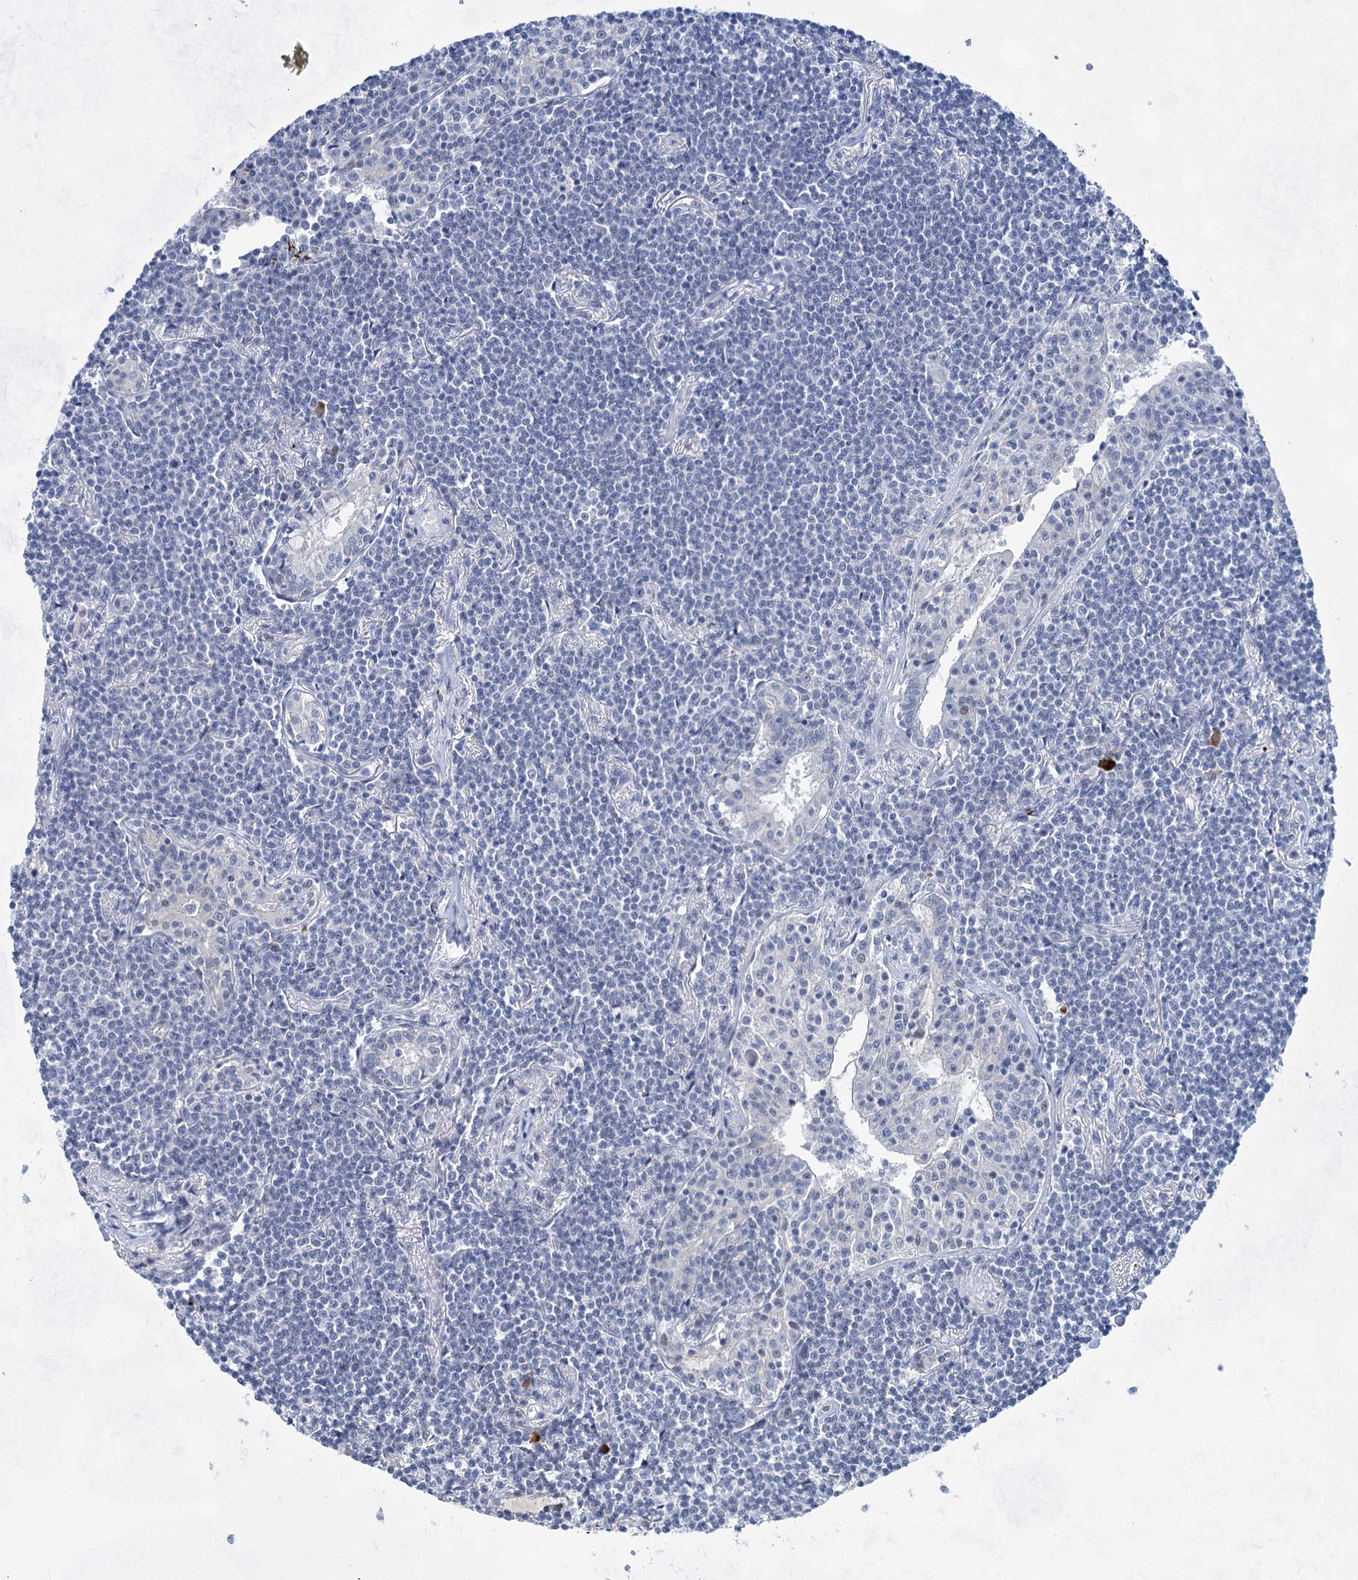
{"staining": {"intensity": "negative", "quantity": "none", "location": "none"}, "tissue": "lymphoma", "cell_type": "Tumor cells", "image_type": "cancer", "snomed": [{"axis": "morphology", "description": "Malignant lymphoma, non-Hodgkin's type, Low grade"}, {"axis": "topography", "description": "Lung"}], "caption": "Tumor cells are negative for brown protein staining in lymphoma.", "gene": "MON2", "patient": {"sex": "female", "age": 71}}